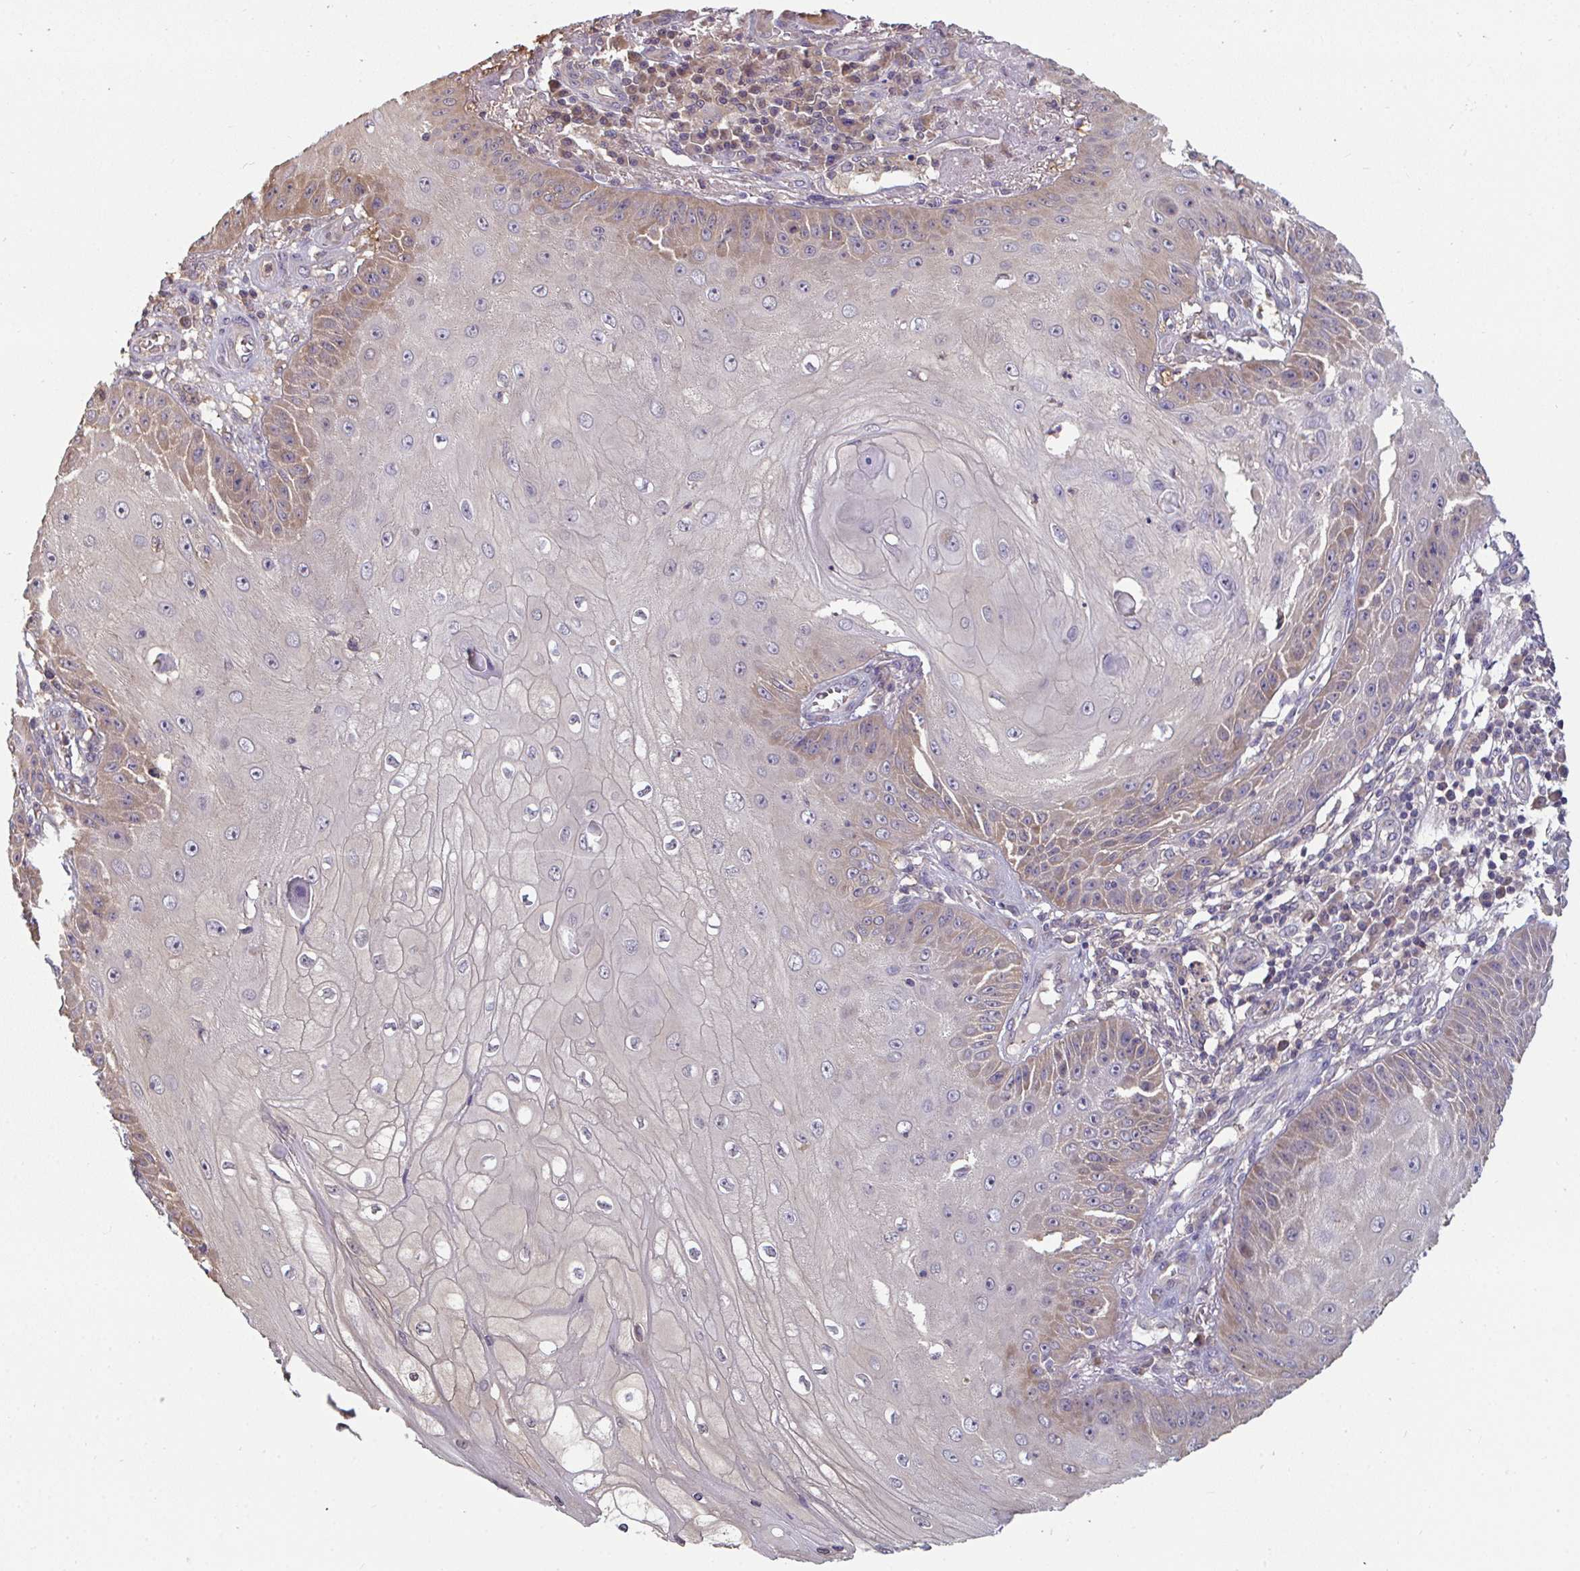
{"staining": {"intensity": "moderate", "quantity": "25%-75%", "location": "cytoplasmic/membranous"}, "tissue": "skin cancer", "cell_type": "Tumor cells", "image_type": "cancer", "snomed": [{"axis": "morphology", "description": "Squamous cell carcinoma, NOS"}, {"axis": "topography", "description": "Skin"}], "caption": "Moderate cytoplasmic/membranous protein positivity is present in approximately 25%-75% of tumor cells in squamous cell carcinoma (skin).", "gene": "TTC9C", "patient": {"sex": "male", "age": 70}}